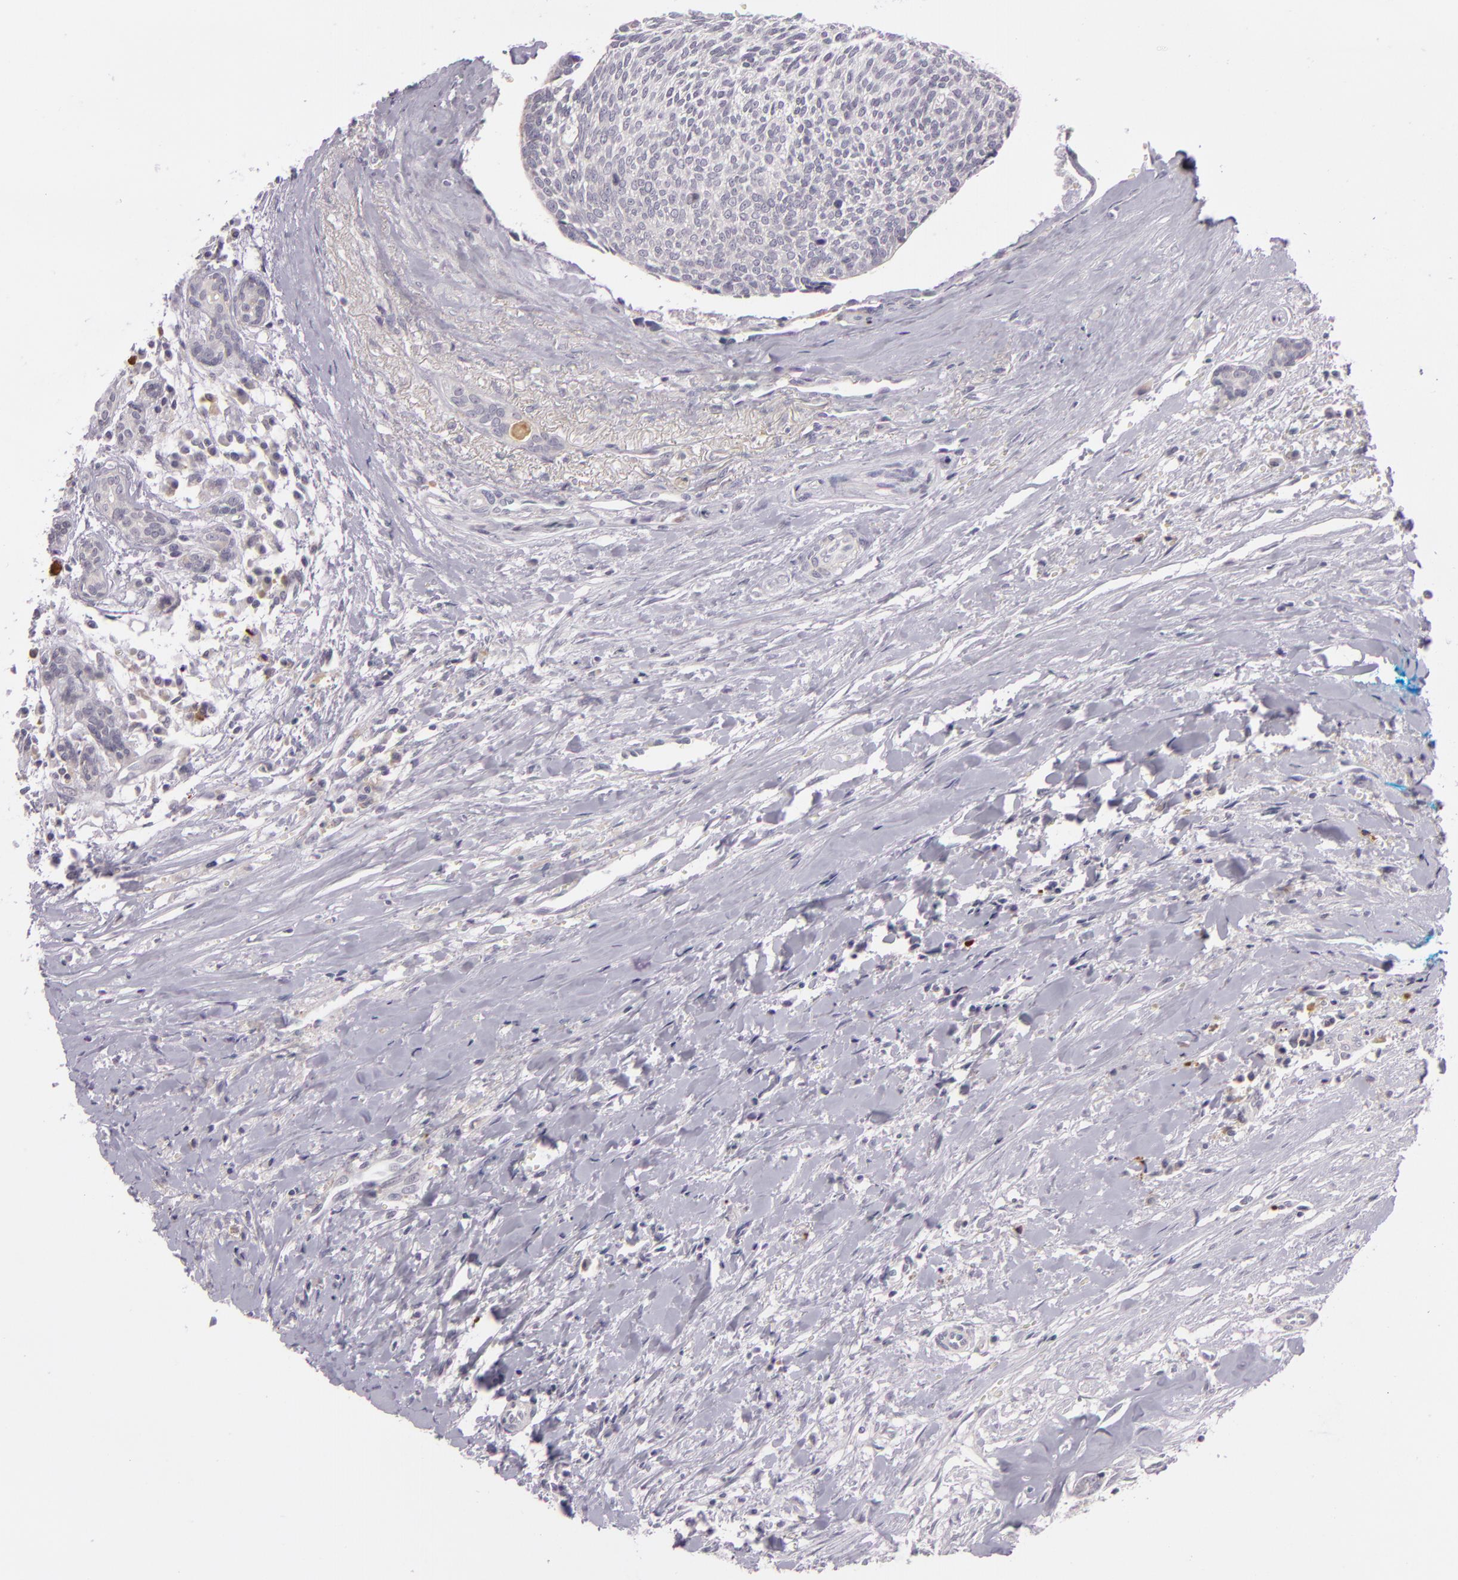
{"staining": {"intensity": "negative", "quantity": "none", "location": "none"}, "tissue": "head and neck cancer", "cell_type": "Tumor cells", "image_type": "cancer", "snomed": [{"axis": "morphology", "description": "Squamous cell carcinoma, NOS"}, {"axis": "topography", "description": "Salivary gland"}, {"axis": "topography", "description": "Head-Neck"}], "caption": "An image of human head and neck cancer is negative for staining in tumor cells.", "gene": "DAG1", "patient": {"sex": "male", "age": 70}}